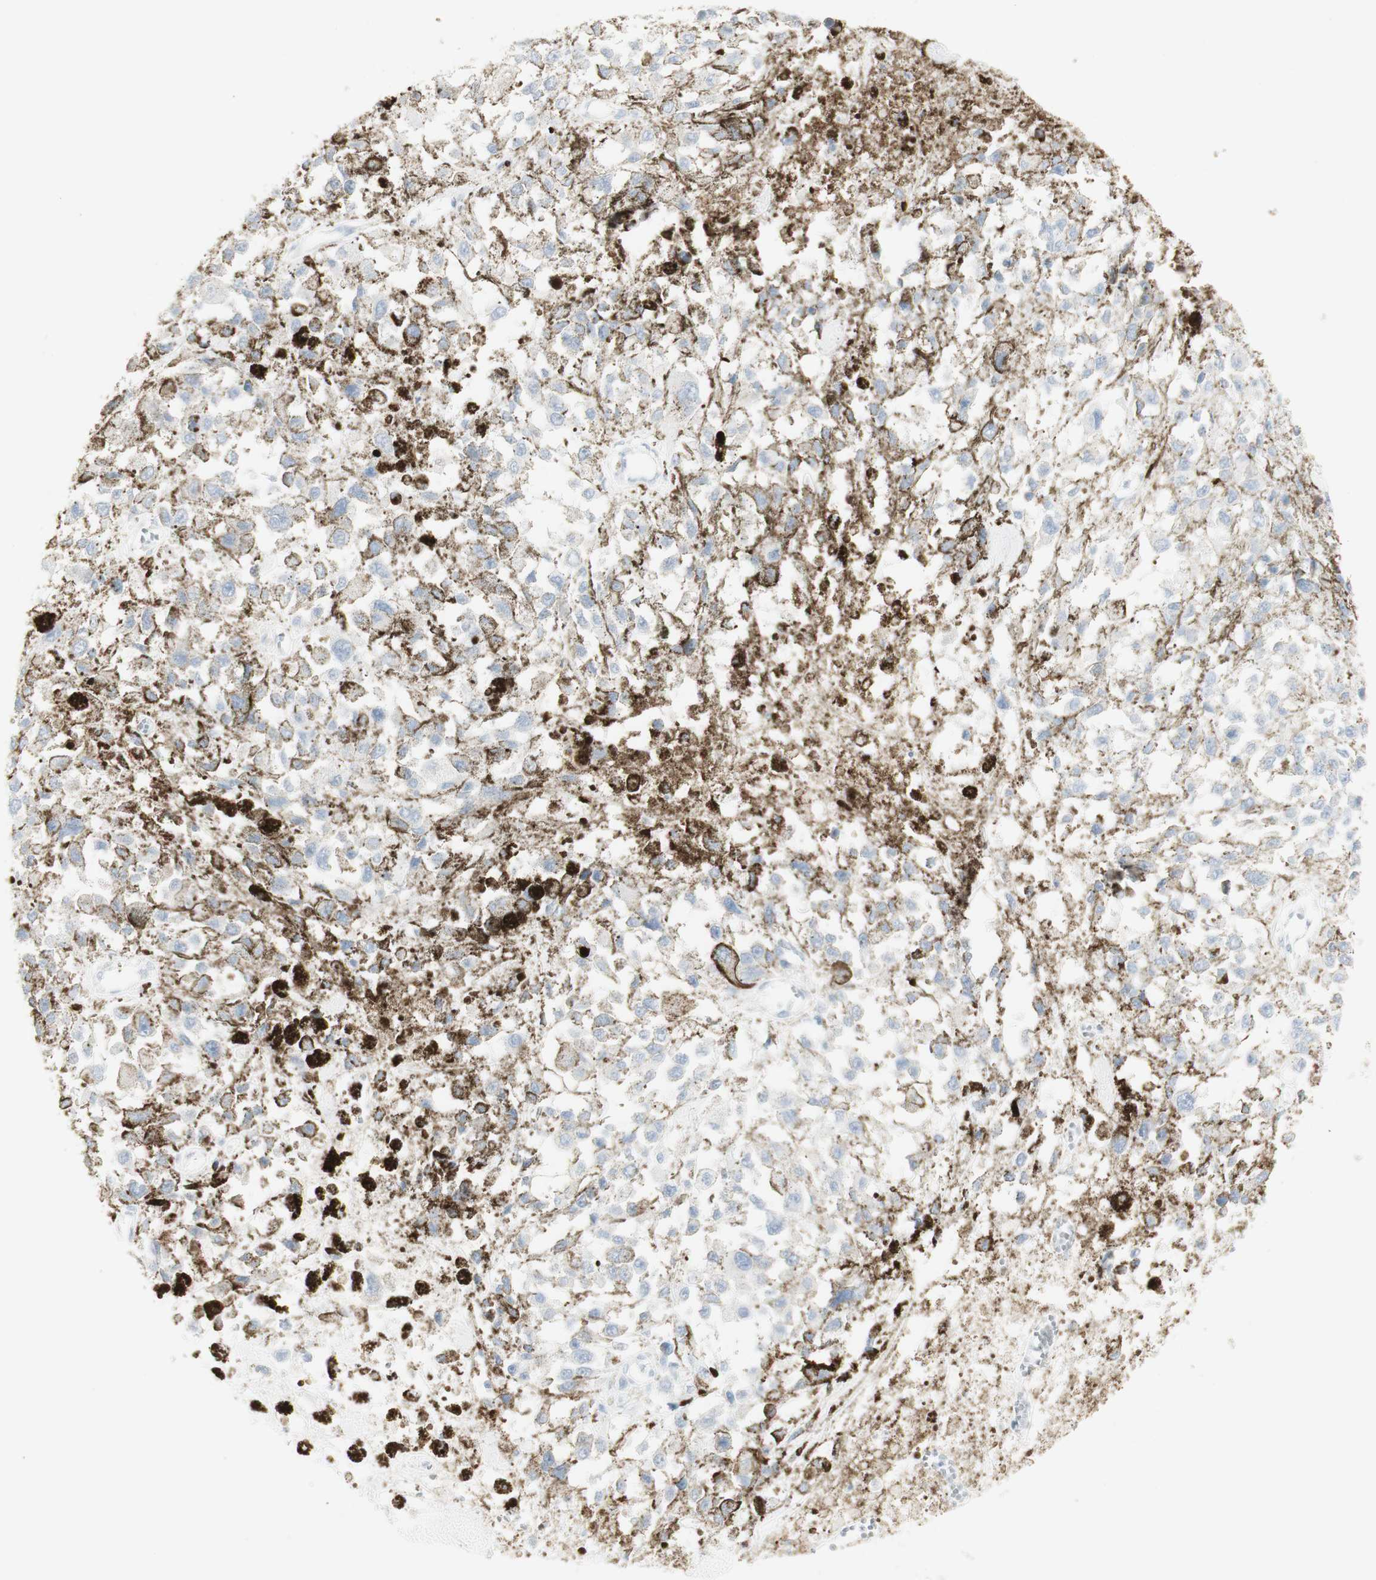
{"staining": {"intensity": "negative", "quantity": "none", "location": "none"}, "tissue": "melanoma", "cell_type": "Tumor cells", "image_type": "cancer", "snomed": [{"axis": "morphology", "description": "Malignant melanoma, Metastatic site"}, {"axis": "topography", "description": "Lymph node"}], "caption": "Immunohistochemical staining of human malignant melanoma (metastatic site) demonstrates no significant positivity in tumor cells.", "gene": "CD207", "patient": {"sex": "male", "age": 59}}